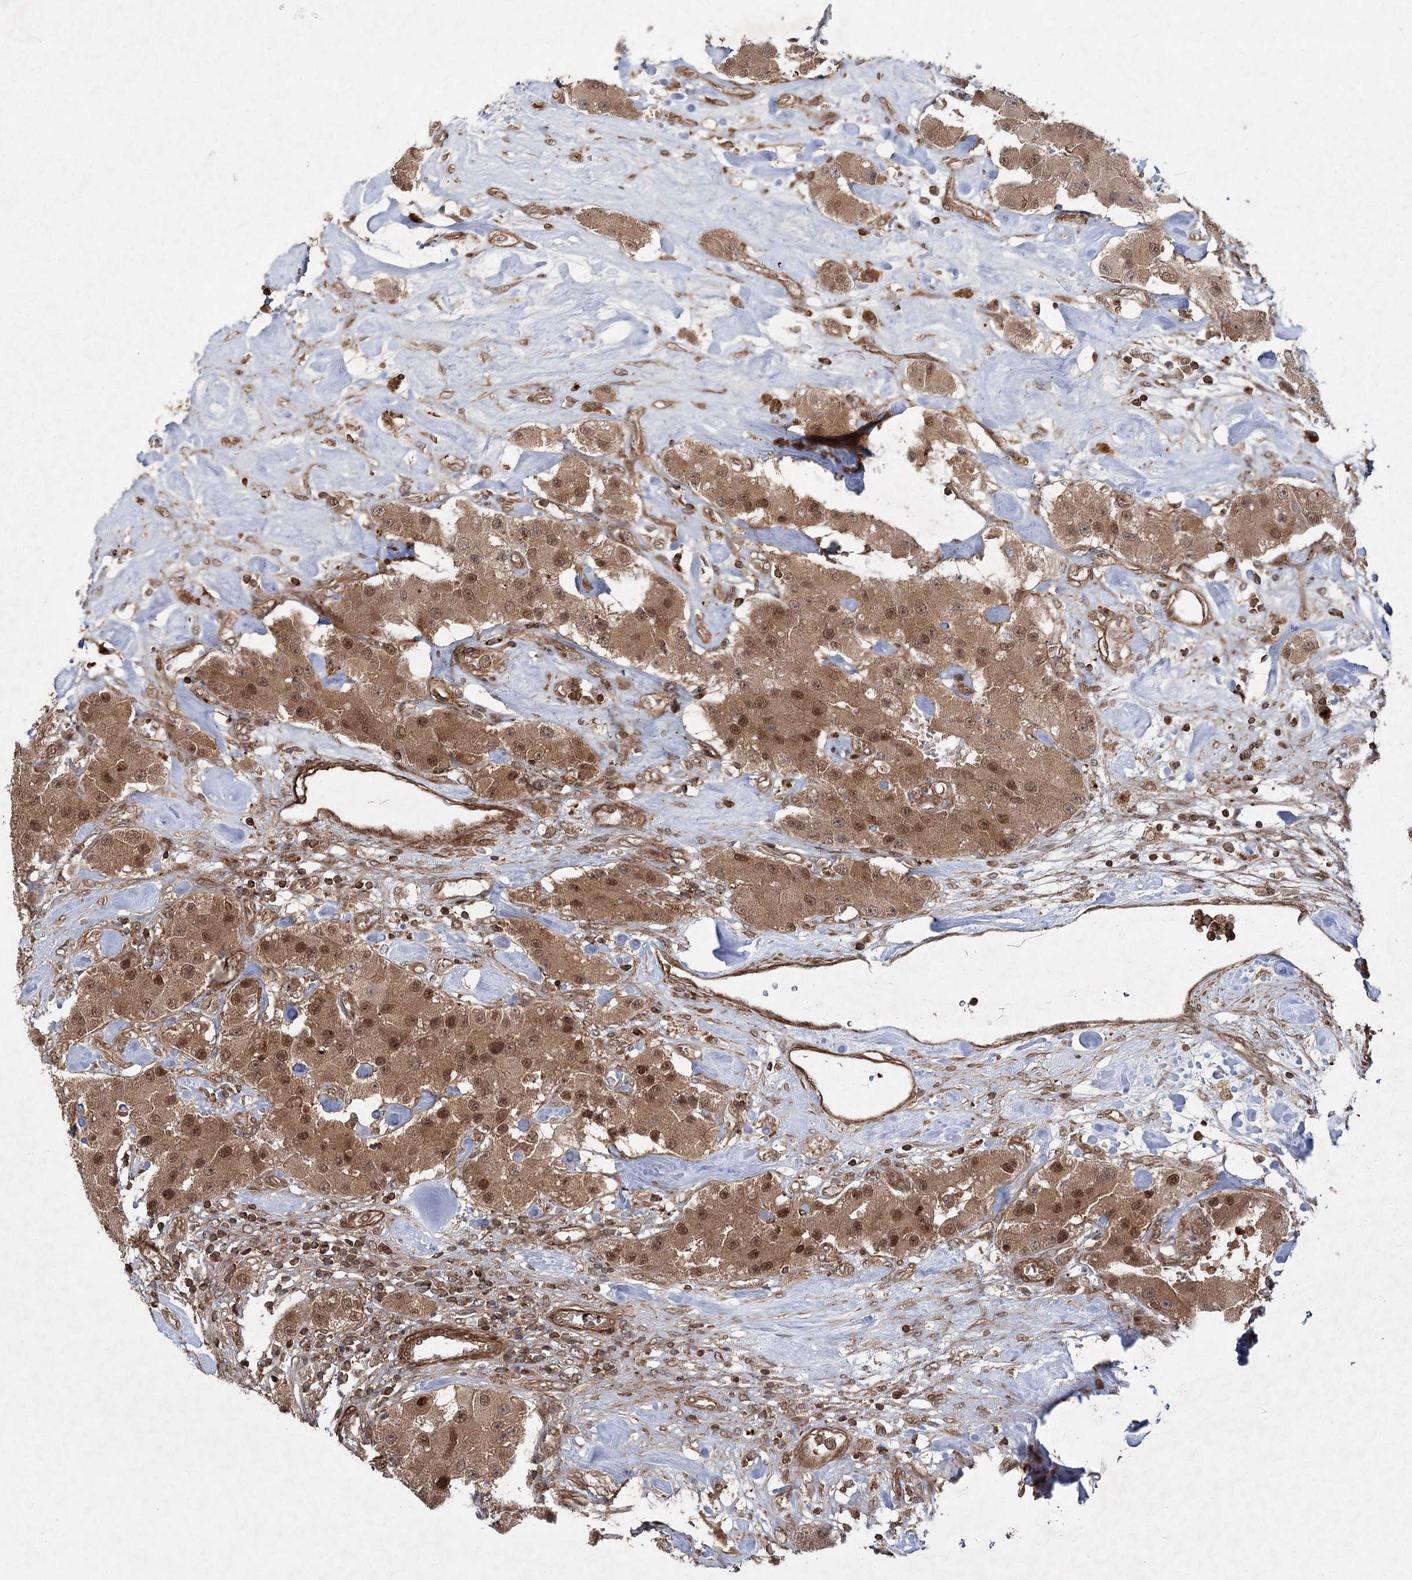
{"staining": {"intensity": "moderate", "quantity": ">75%", "location": "cytoplasmic/membranous,nuclear"}, "tissue": "carcinoid", "cell_type": "Tumor cells", "image_type": "cancer", "snomed": [{"axis": "morphology", "description": "Carcinoid, malignant, NOS"}, {"axis": "topography", "description": "Pancreas"}], "caption": "Malignant carcinoid stained with DAB IHC displays medium levels of moderate cytoplasmic/membranous and nuclear staining in about >75% of tumor cells.", "gene": "MDFIC", "patient": {"sex": "male", "age": 41}}